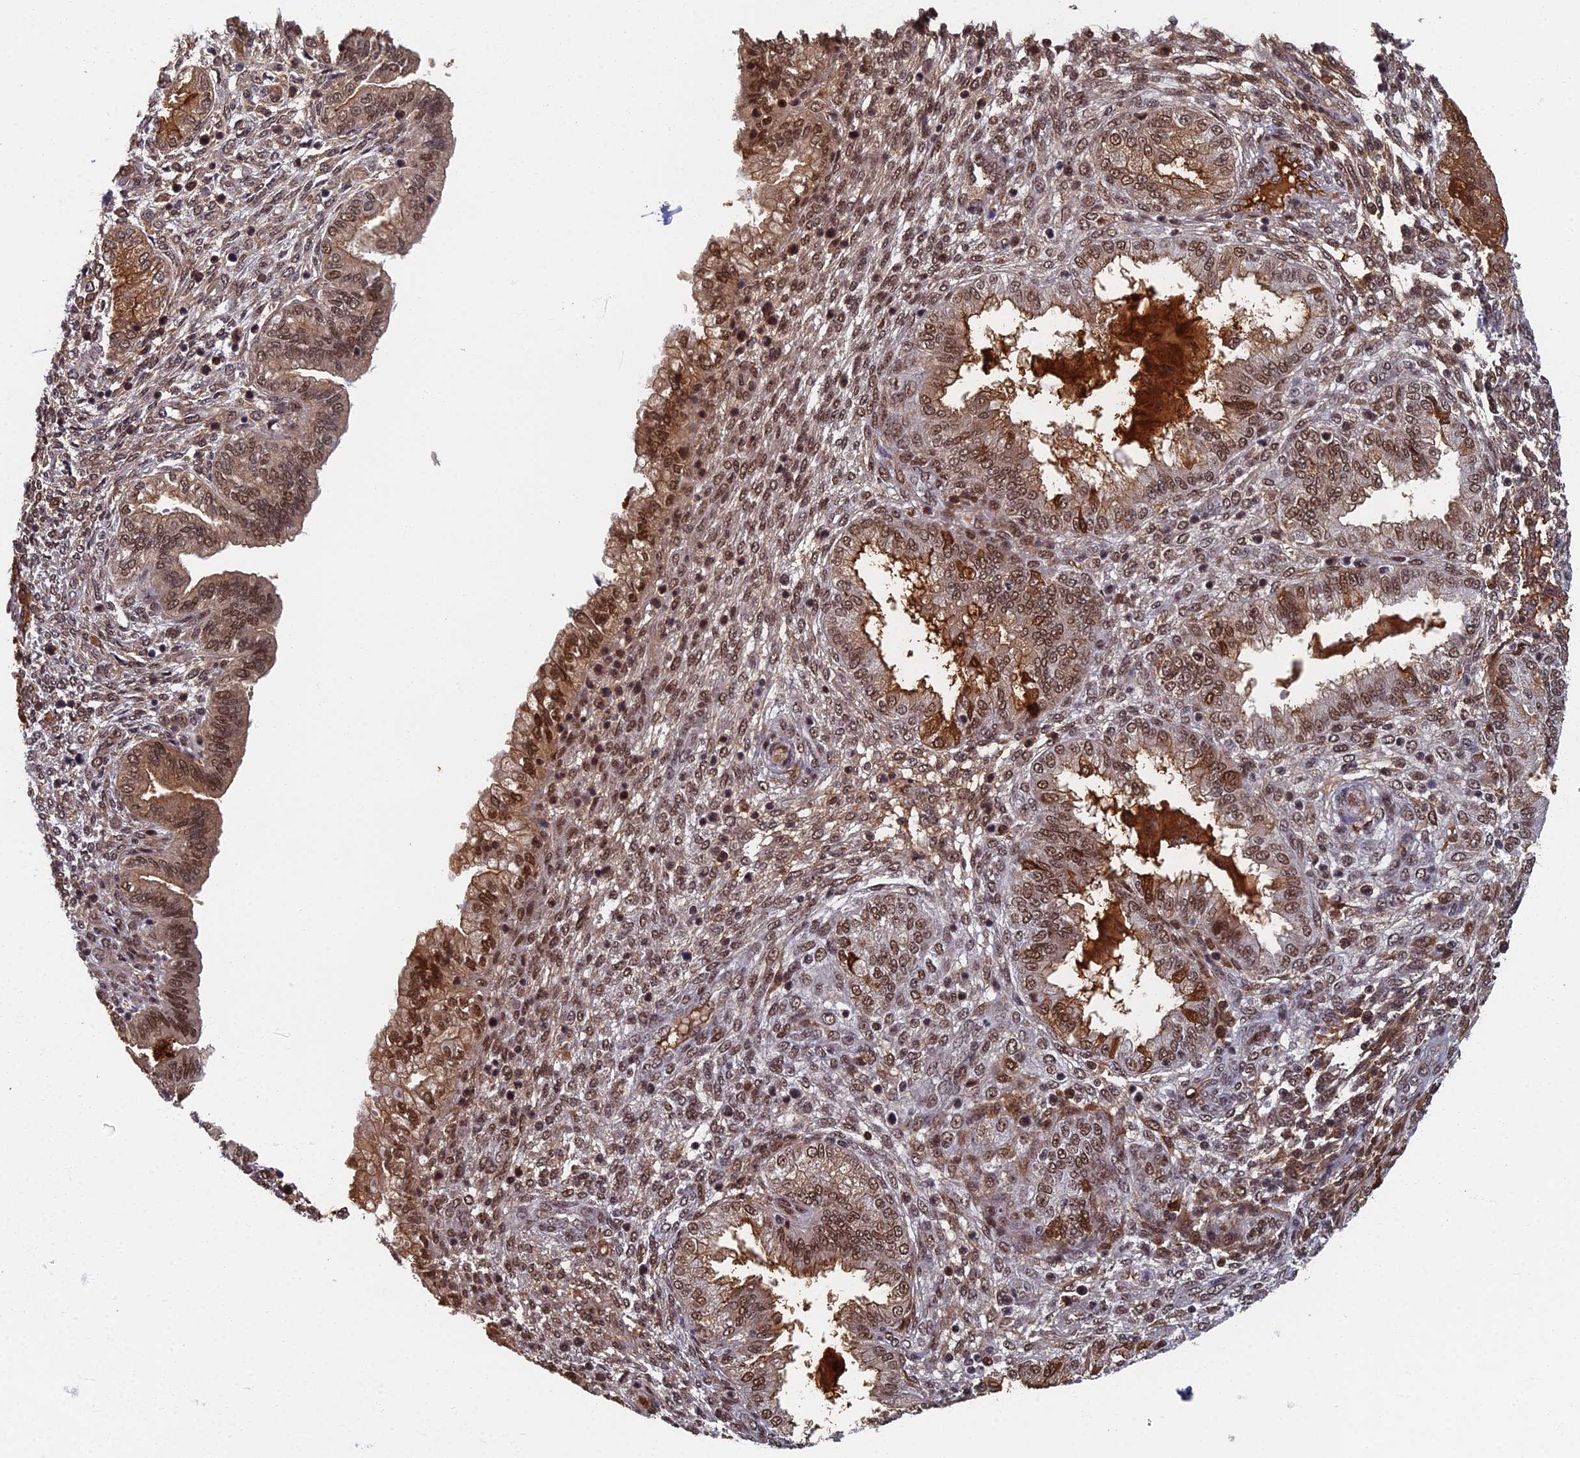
{"staining": {"intensity": "moderate", "quantity": ">75%", "location": "nuclear"}, "tissue": "endometrium", "cell_type": "Cells in endometrial stroma", "image_type": "normal", "snomed": [{"axis": "morphology", "description": "Normal tissue, NOS"}, {"axis": "topography", "description": "Endometrium"}], "caption": "Immunohistochemical staining of benign human endometrium displays medium levels of moderate nuclear positivity in approximately >75% of cells in endometrial stroma.", "gene": "TAF13", "patient": {"sex": "female", "age": 33}}